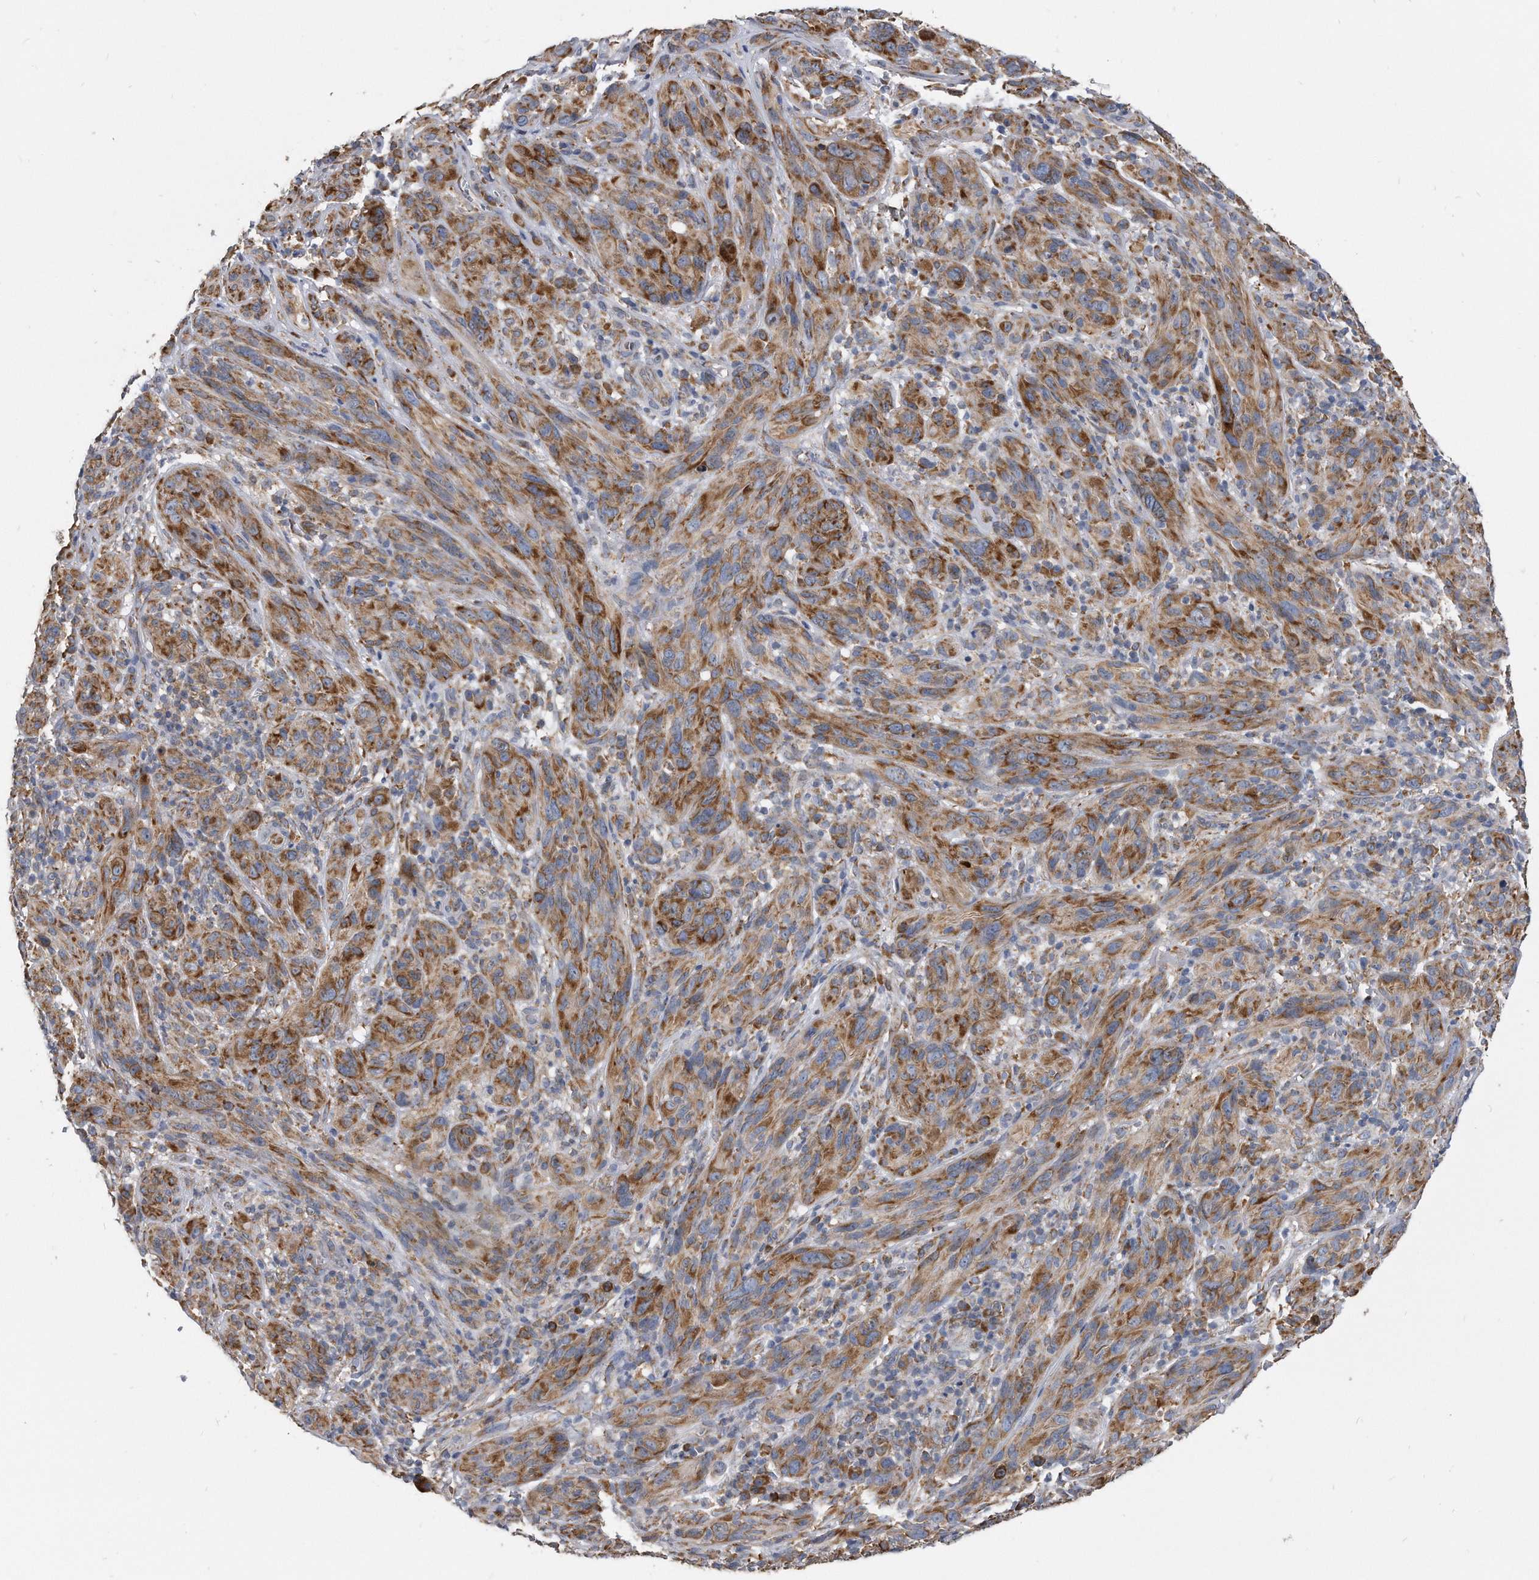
{"staining": {"intensity": "strong", "quantity": "25%-75%", "location": "cytoplasmic/membranous"}, "tissue": "melanoma", "cell_type": "Tumor cells", "image_type": "cancer", "snomed": [{"axis": "morphology", "description": "Malignant melanoma, NOS"}, {"axis": "topography", "description": "Skin of head"}], "caption": "Melanoma was stained to show a protein in brown. There is high levels of strong cytoplasmic/membranous staining in approximately 25%-75% of tumor cells. The protein of interest is stained brown, and the nuclei are stained in blue (DAB IHC with brightfield microscopy, high magnification).", "gene": "CCDC47", "patient": {"sex": "male", "age": 96}}